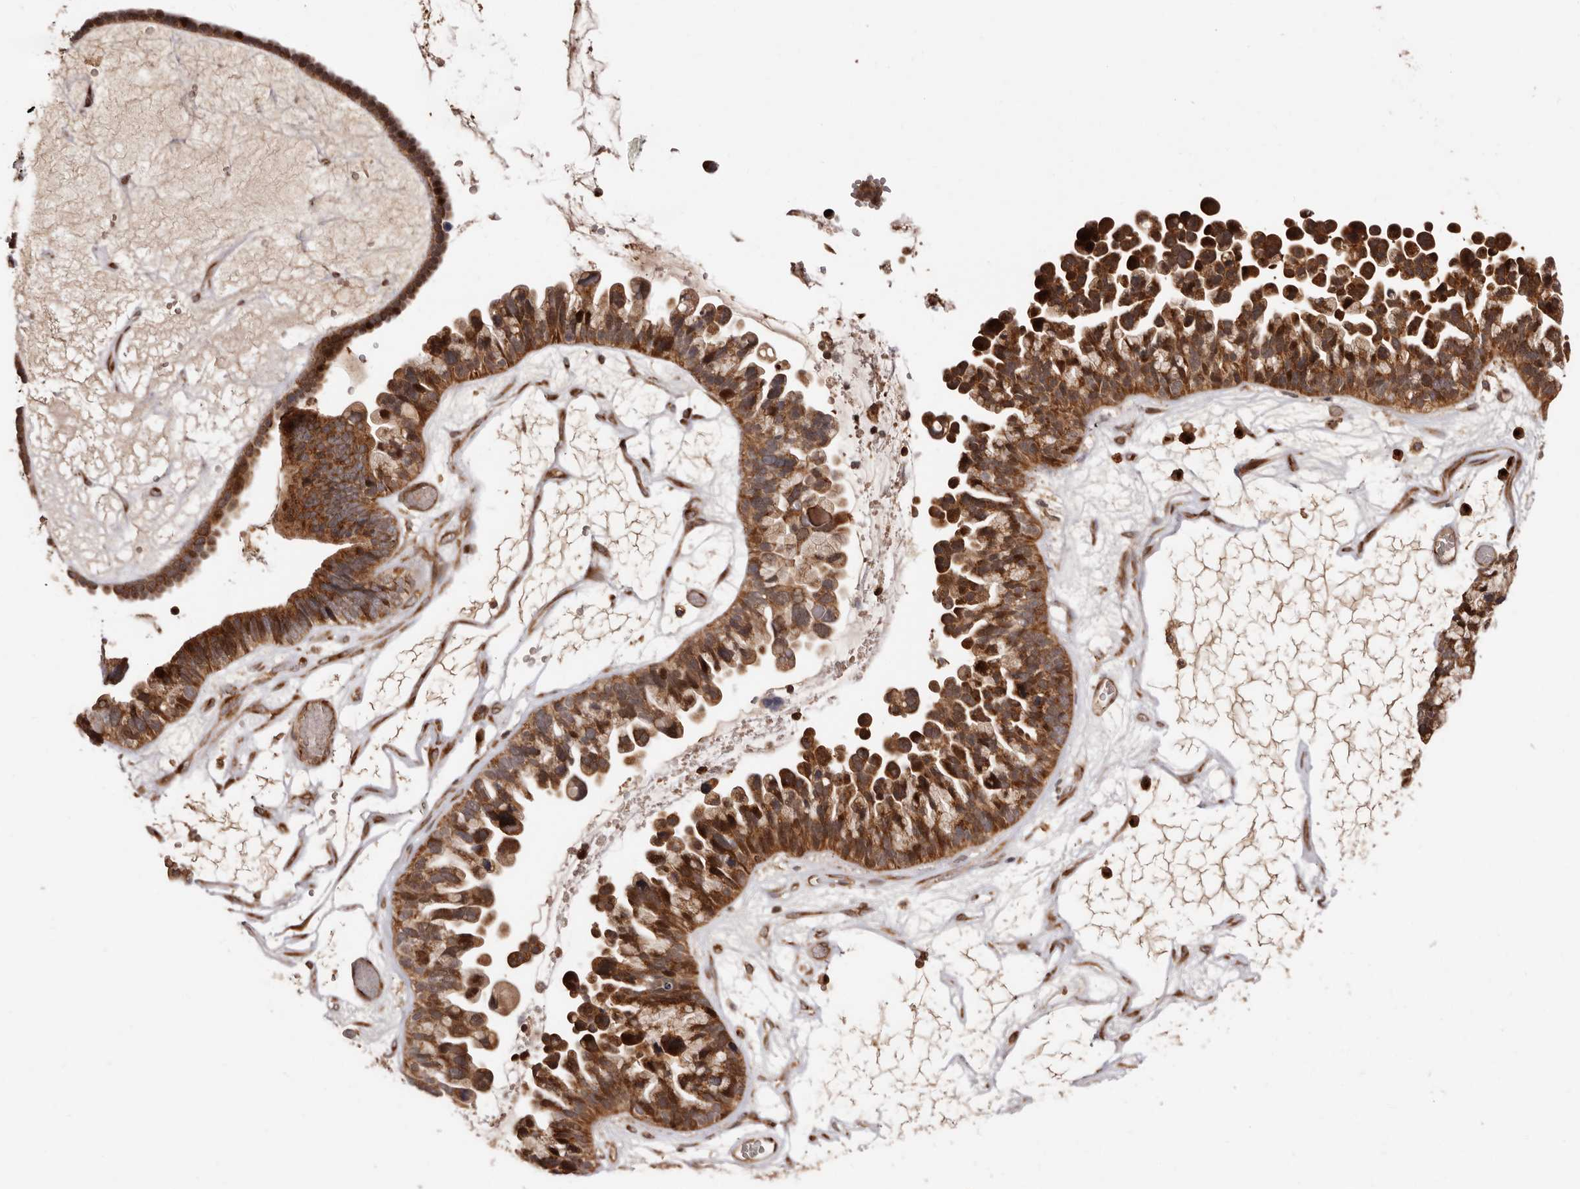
{"staining": {"intensity": "strong", "quantity": ">75%", "location": "cytoplasmic/membranous"}, "tissue": "ovarian cancer", "cell_type": "Tumor cells", "image_type": "cancer", "snomed": [{"axis": "morphology", "description": "Cystadenocarcinoma, serous, NOS"}, {"axis": "topography", "description": "Ovary"}], "caption": "Immunohistochemistry (IHC) (DAB (3,3'-diaminobenzidine)) staining of human serous cystadenocarcinoma (ovarian) shows strong cytoplasmic/membranous protein expression in approximately >75% of tumor cells. The staining was performed using DAB (3,3'-diaminobenzidine) to visualize the protein expression in brown, while the nuclei were stained in blue with hematoxylin (Magnification: 20x).", "gene": "GPR27", "patient": {"sex": "female", "age": 56}}